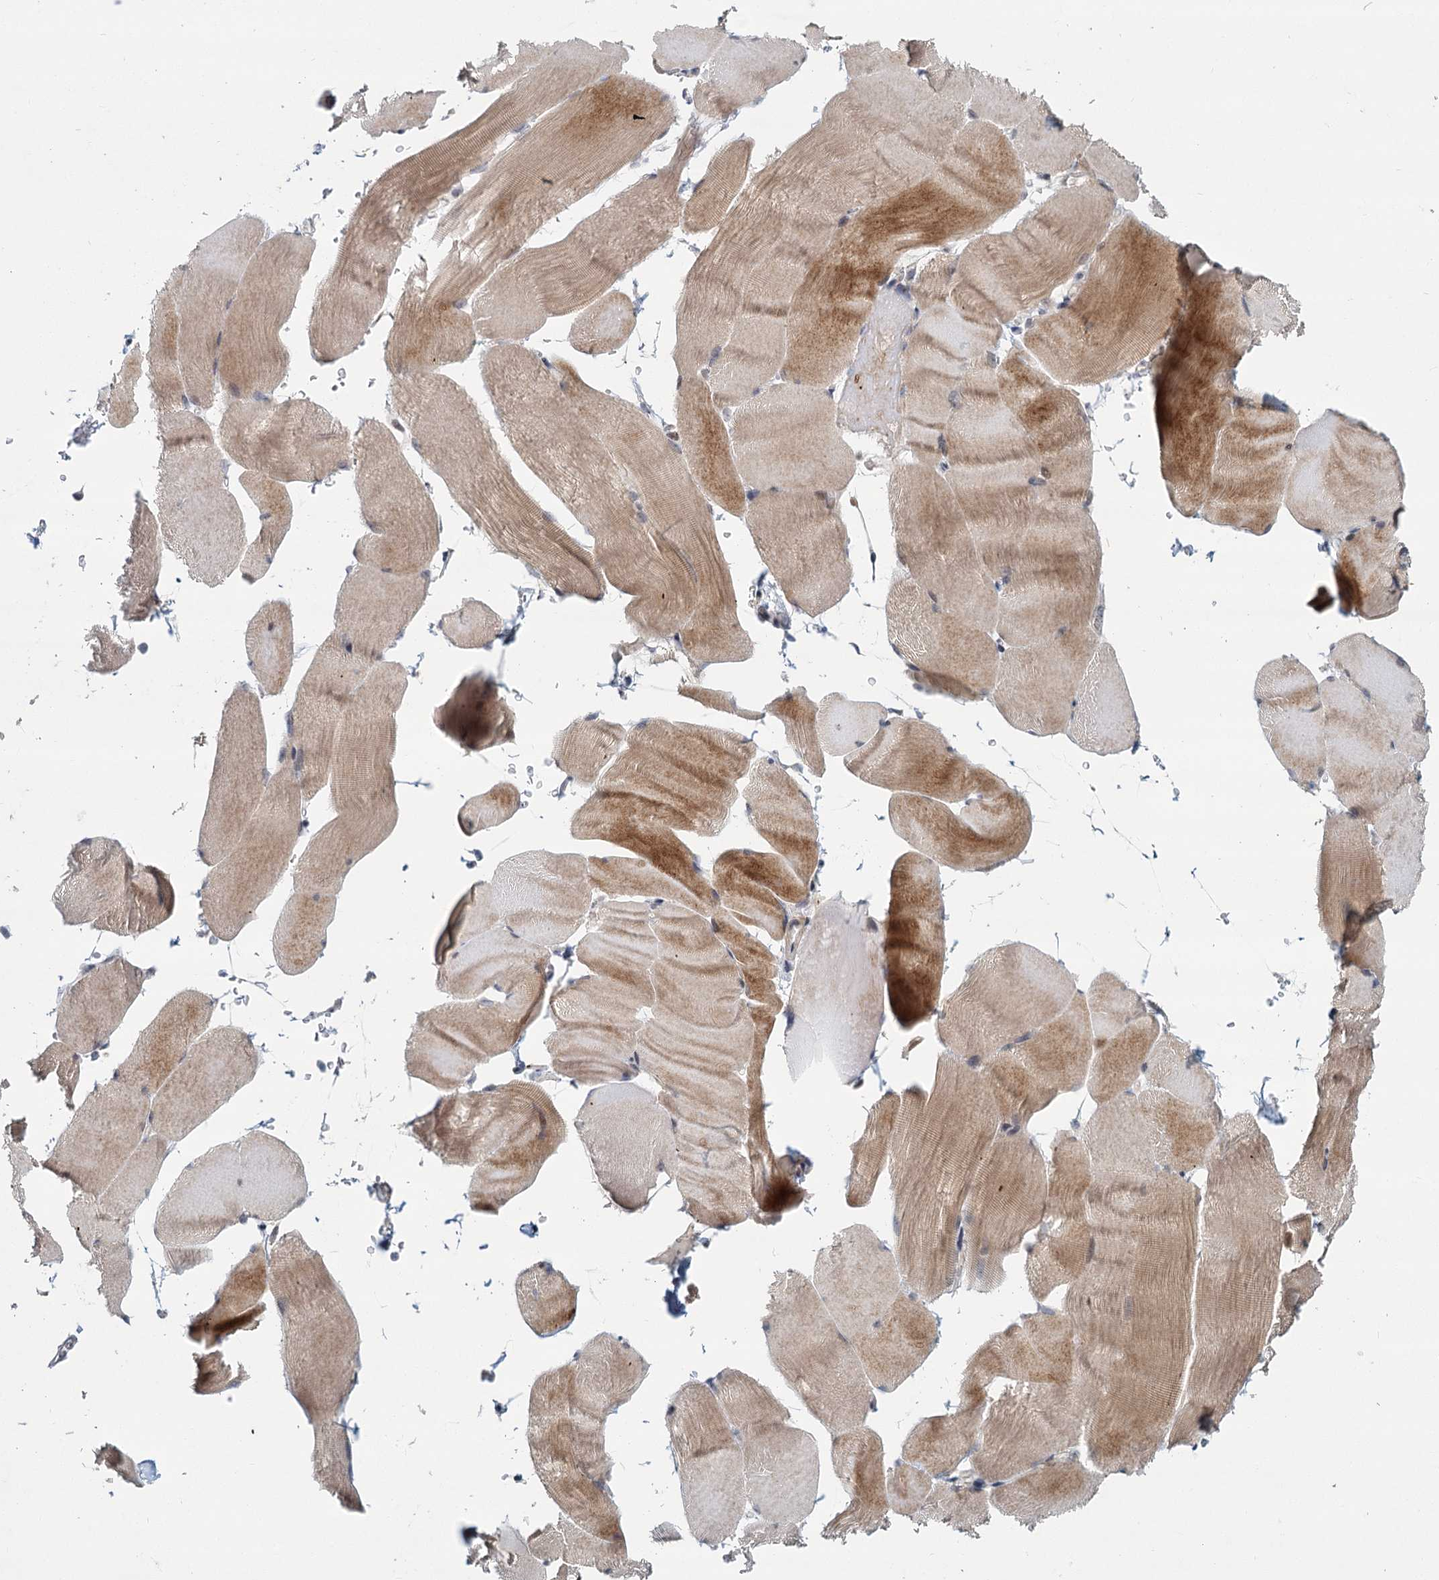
{"staining": {"intensity": "moderate", "quantity": "25%-75%", "location": "cytoplasmic/membranous"}, "tissue": "skeletal muscle", "cell_type": "Myocytes", "image_type": "normal", "snomed": [{"axis": "morphology", "description": "Normal tissue, NOS"}, {"axis": "topography", "description": "Skeletal muscle"}, {"axis": "topography", "description": "Parathyroid gland"}], "caption": "Immunohistochemical staining of normal human skeletal muscle shows moderate cytoplasmic/membranous protein expression in approximately 25%-75% of myocytes. (Stains: DAB (3,3'-diaminobenzidine) in brown, nuclei in blue, Microscopy: brightfield microscopy at high magnification).", "gene": "STAP1", "patient": {"sex": "female", "age": 37}}